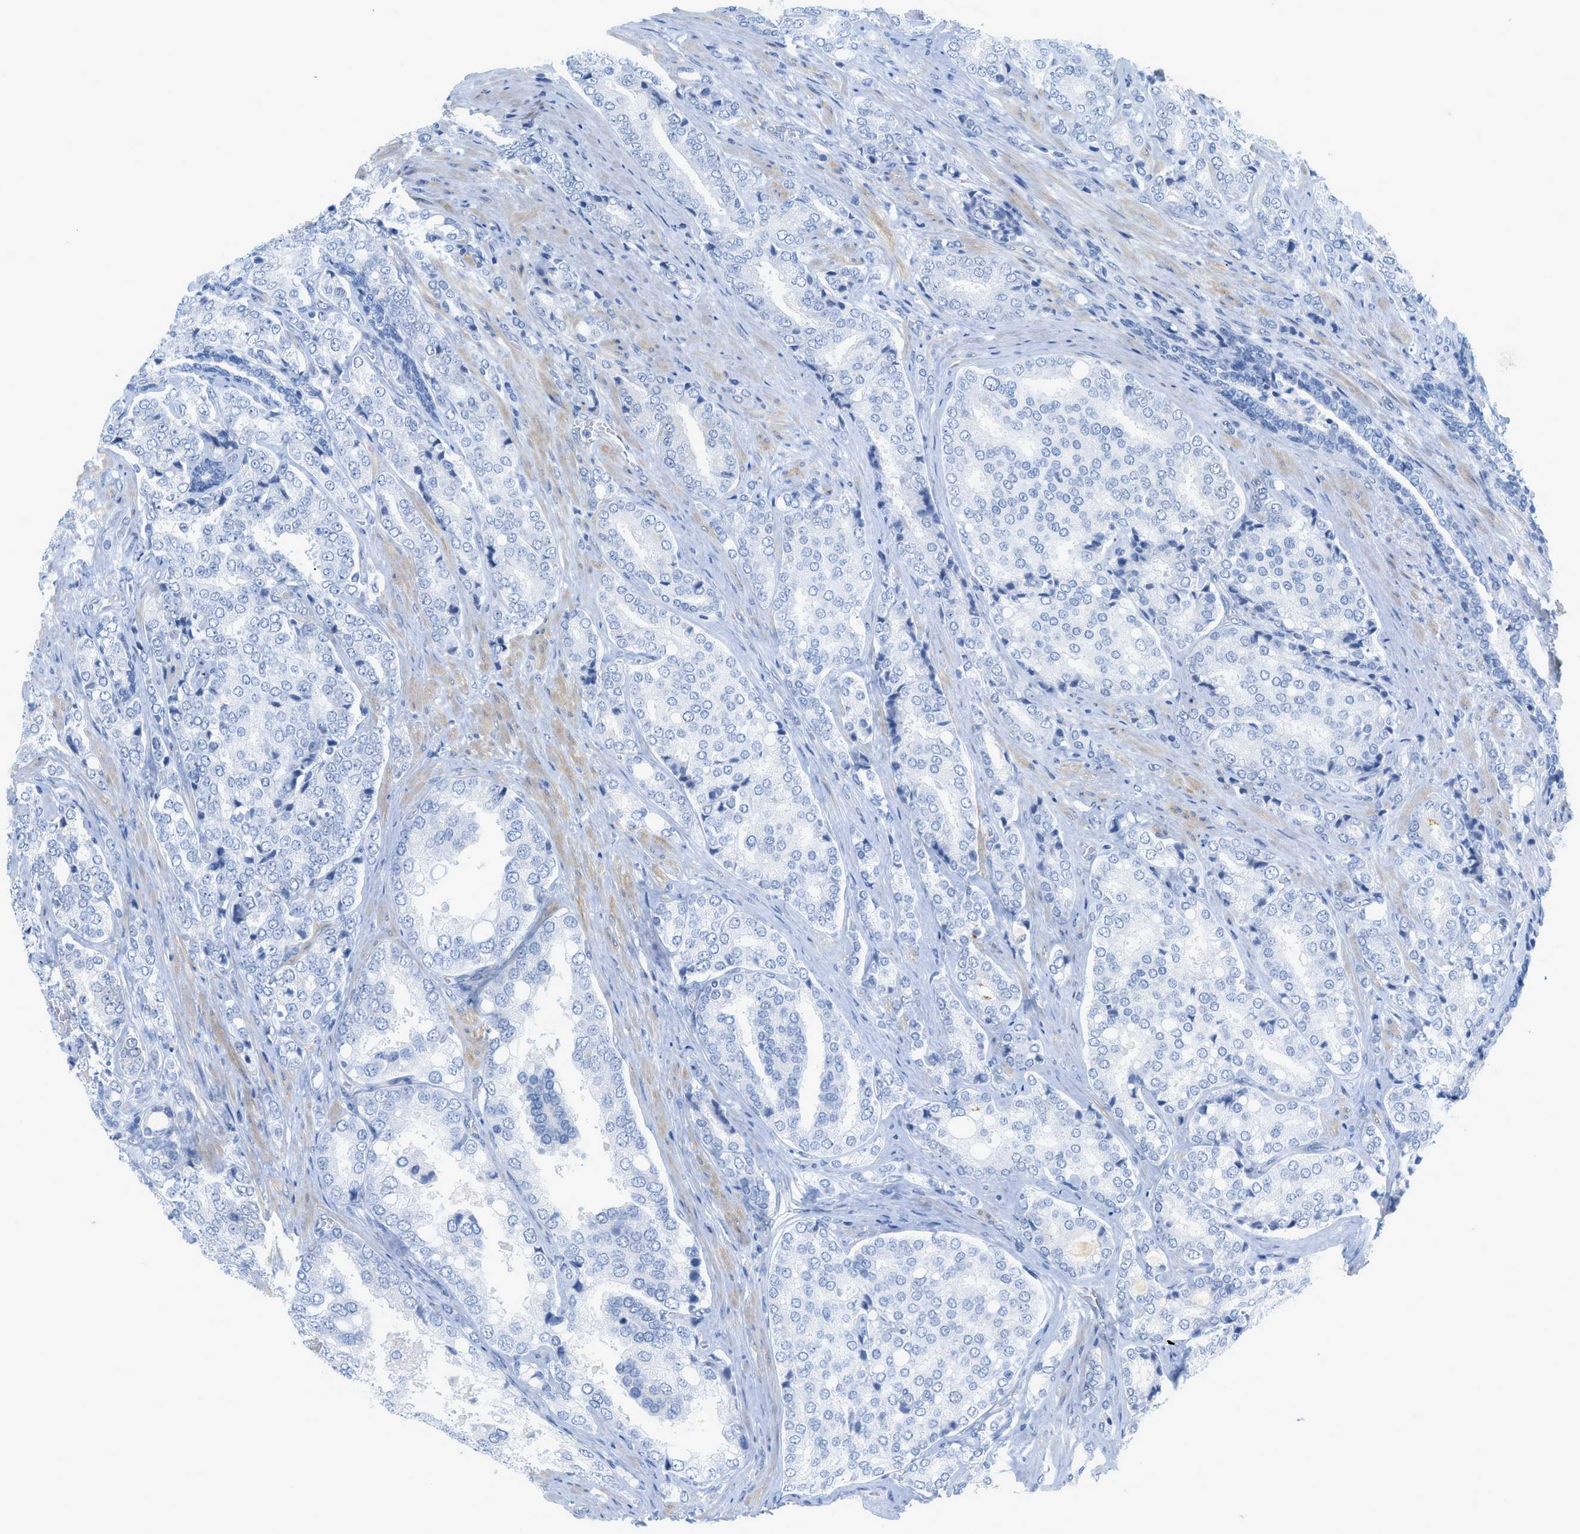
{"staining": {"intensity": "negative", "quantity": "none", "location": "none"}, "tissue": "prostate cancer", "cell_type": "Tumor cells", "image_type": "cancer", "snomed": [{"axis": "morphology", "description": "Adenocarcinoma, High grade"}, {"axis": "topography", "description": "Prostate"}], "caption": "DAB immunohistochemical staining of human prostate high-grade adenocarcinoma demonstrates no significant staining in tumor cells.", "gene": "HLTF", "patient": {"sex": "male", "age": 50}}